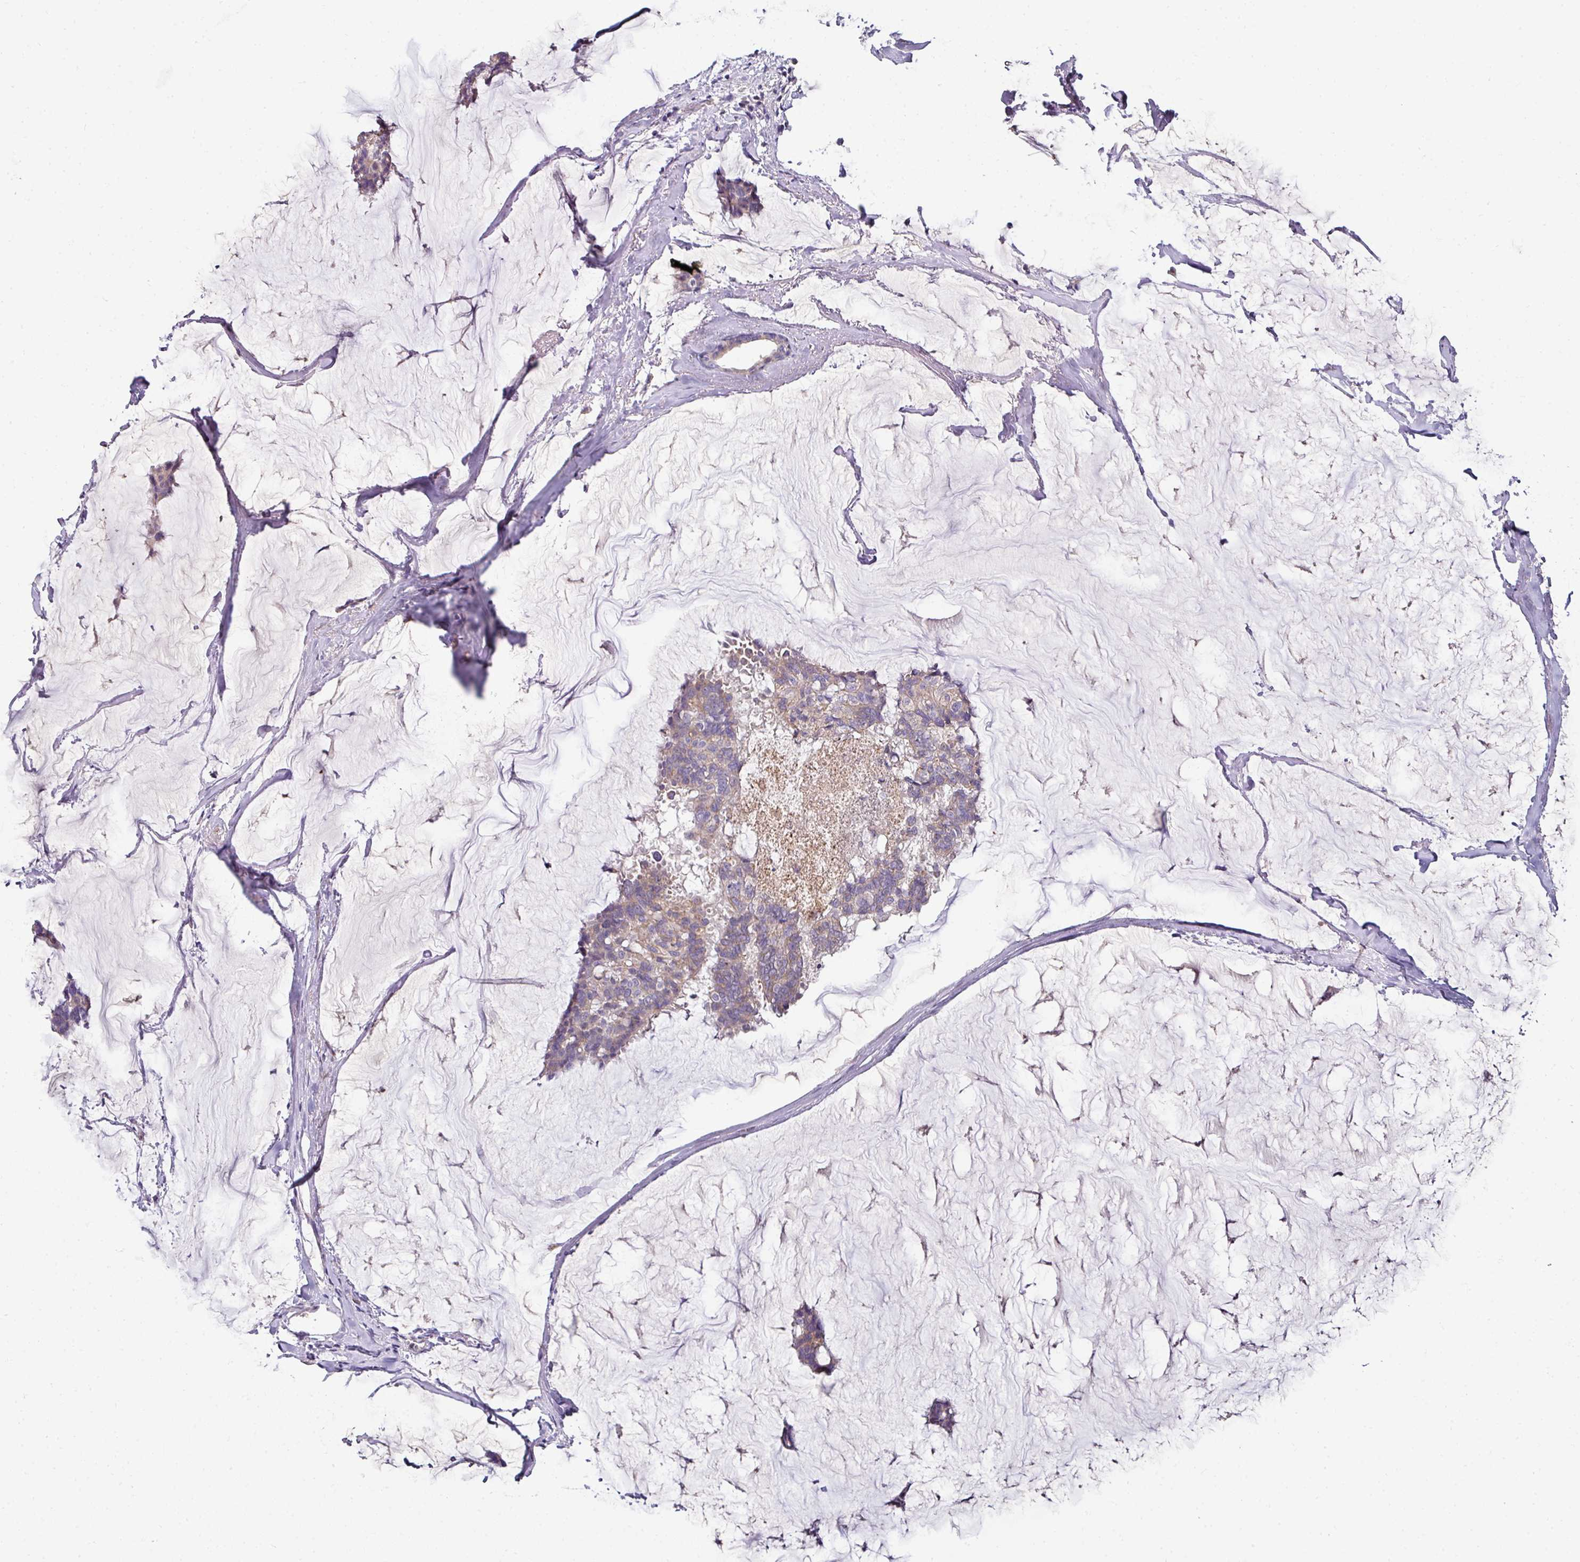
{"staining": {"intensity": "weak", "quantity": ">75%", "location": "cytoplasmic/membranous"}, "tissue": "breast cancer", "cell_type": "Tumor cells", "image_type": "cancer", "snomed": [{"axis": "morphology", "description": "Duct carcinoma"}, {"axis": "topography", "description": "Breast"}], "caption": "Breast cancer (intraductal carcinoma) stained with IHC displays weak cytoplasmic/membranous expression in about >75% of tumor cells.", "gene": "NAPSA", "patient": {"sex": "female", "age": 93}}